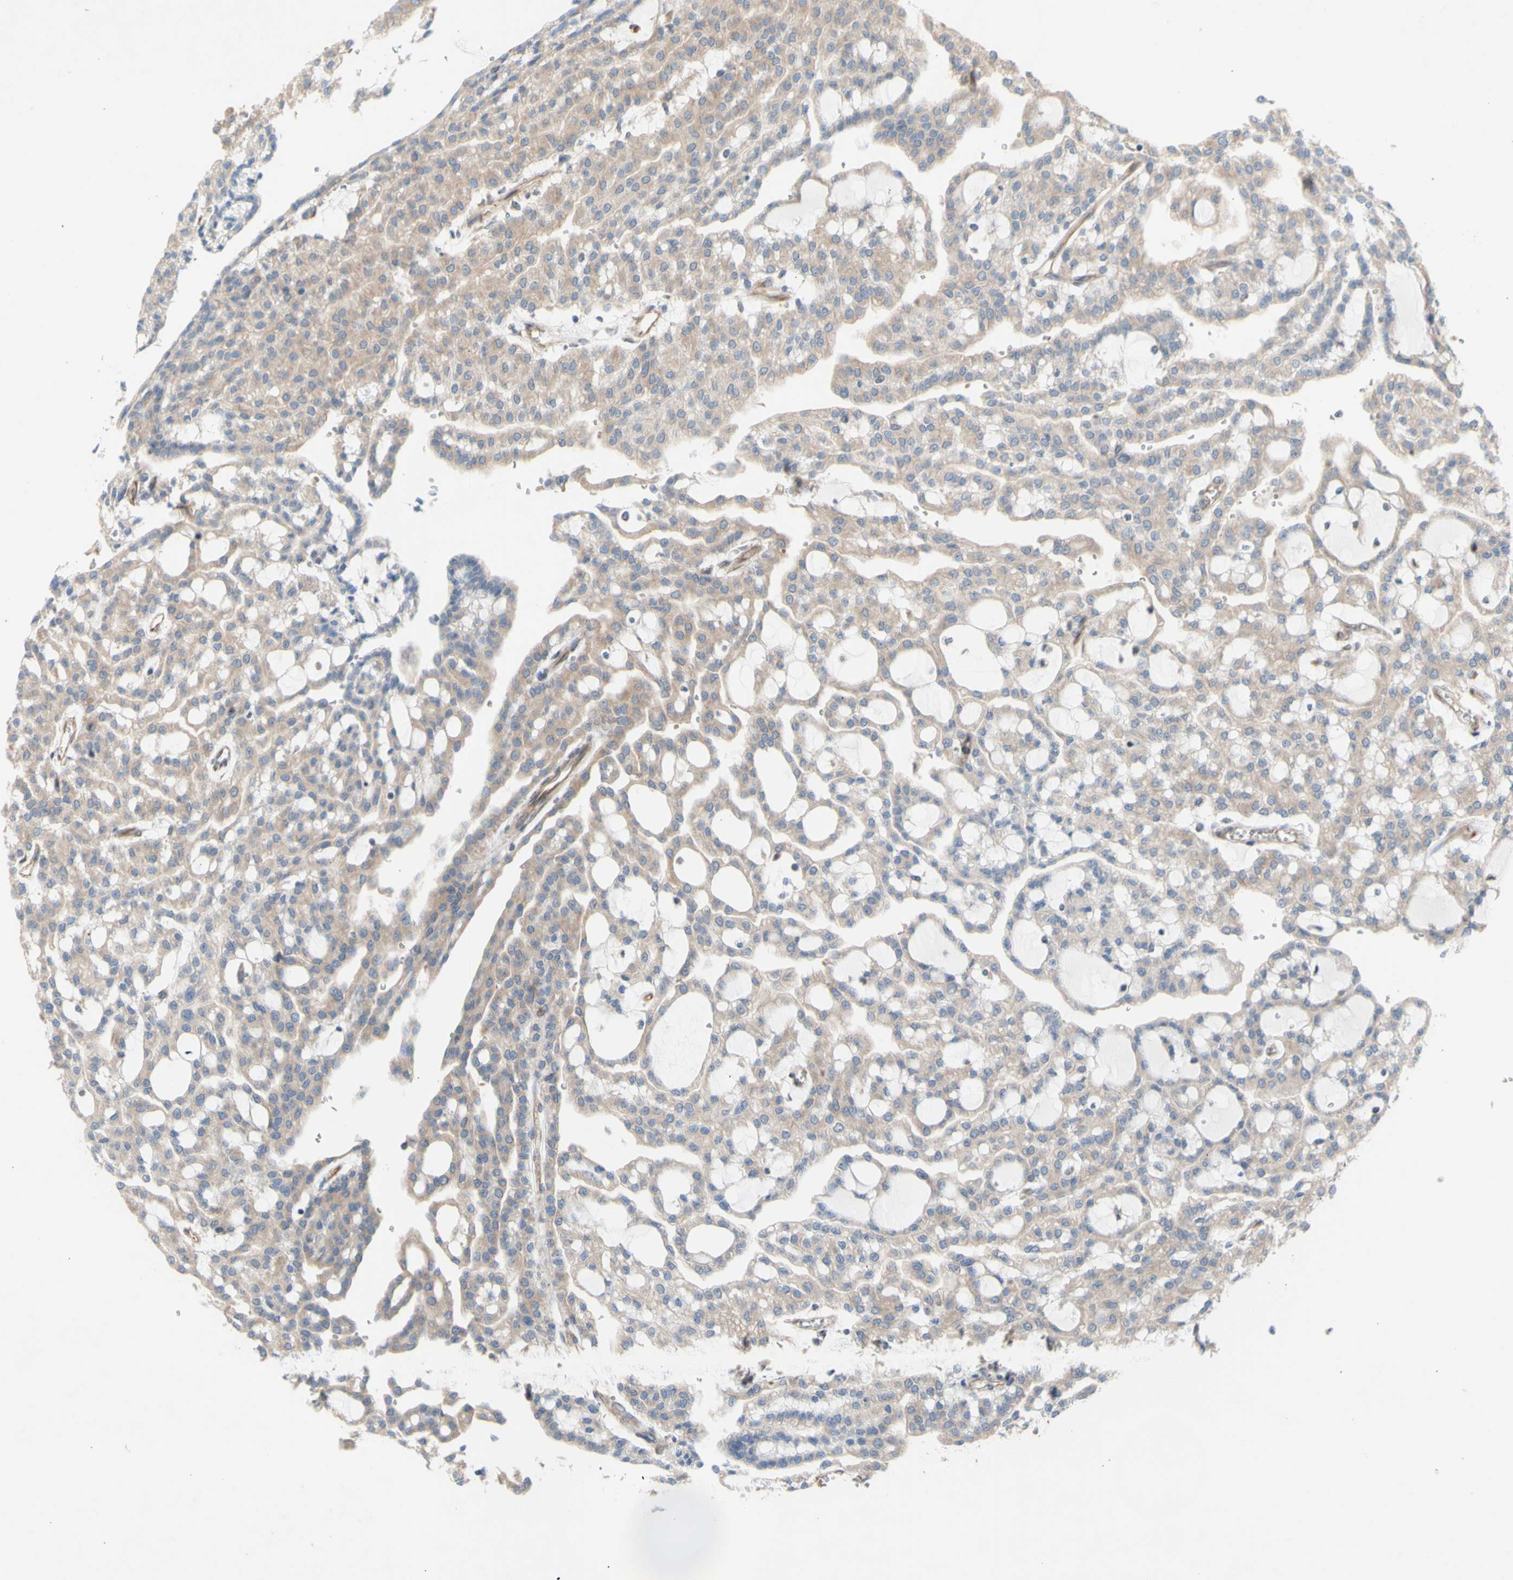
{"staining": {"intensity": "weak", "quantity": ">75%", "location": "cytoplasmic/membranous"}, "tissue": "renal cancer", "cell_type": "Tumor cells", "image_type": "cancer", "snomed": [{"axis": "morphology", "description": "Adenocarcinoma, NOS"}, {"axis": "topography", "description": "Kidney"}], "caption": "Immunohistochemical staining of human adenocarcinoma (renal) exhibits low levels of weak cytoplasmic/membranous protein positivity in about >75% of tumor cells.", "gene": "KLC1", "patient": {"sex": "male", "age": 63}}